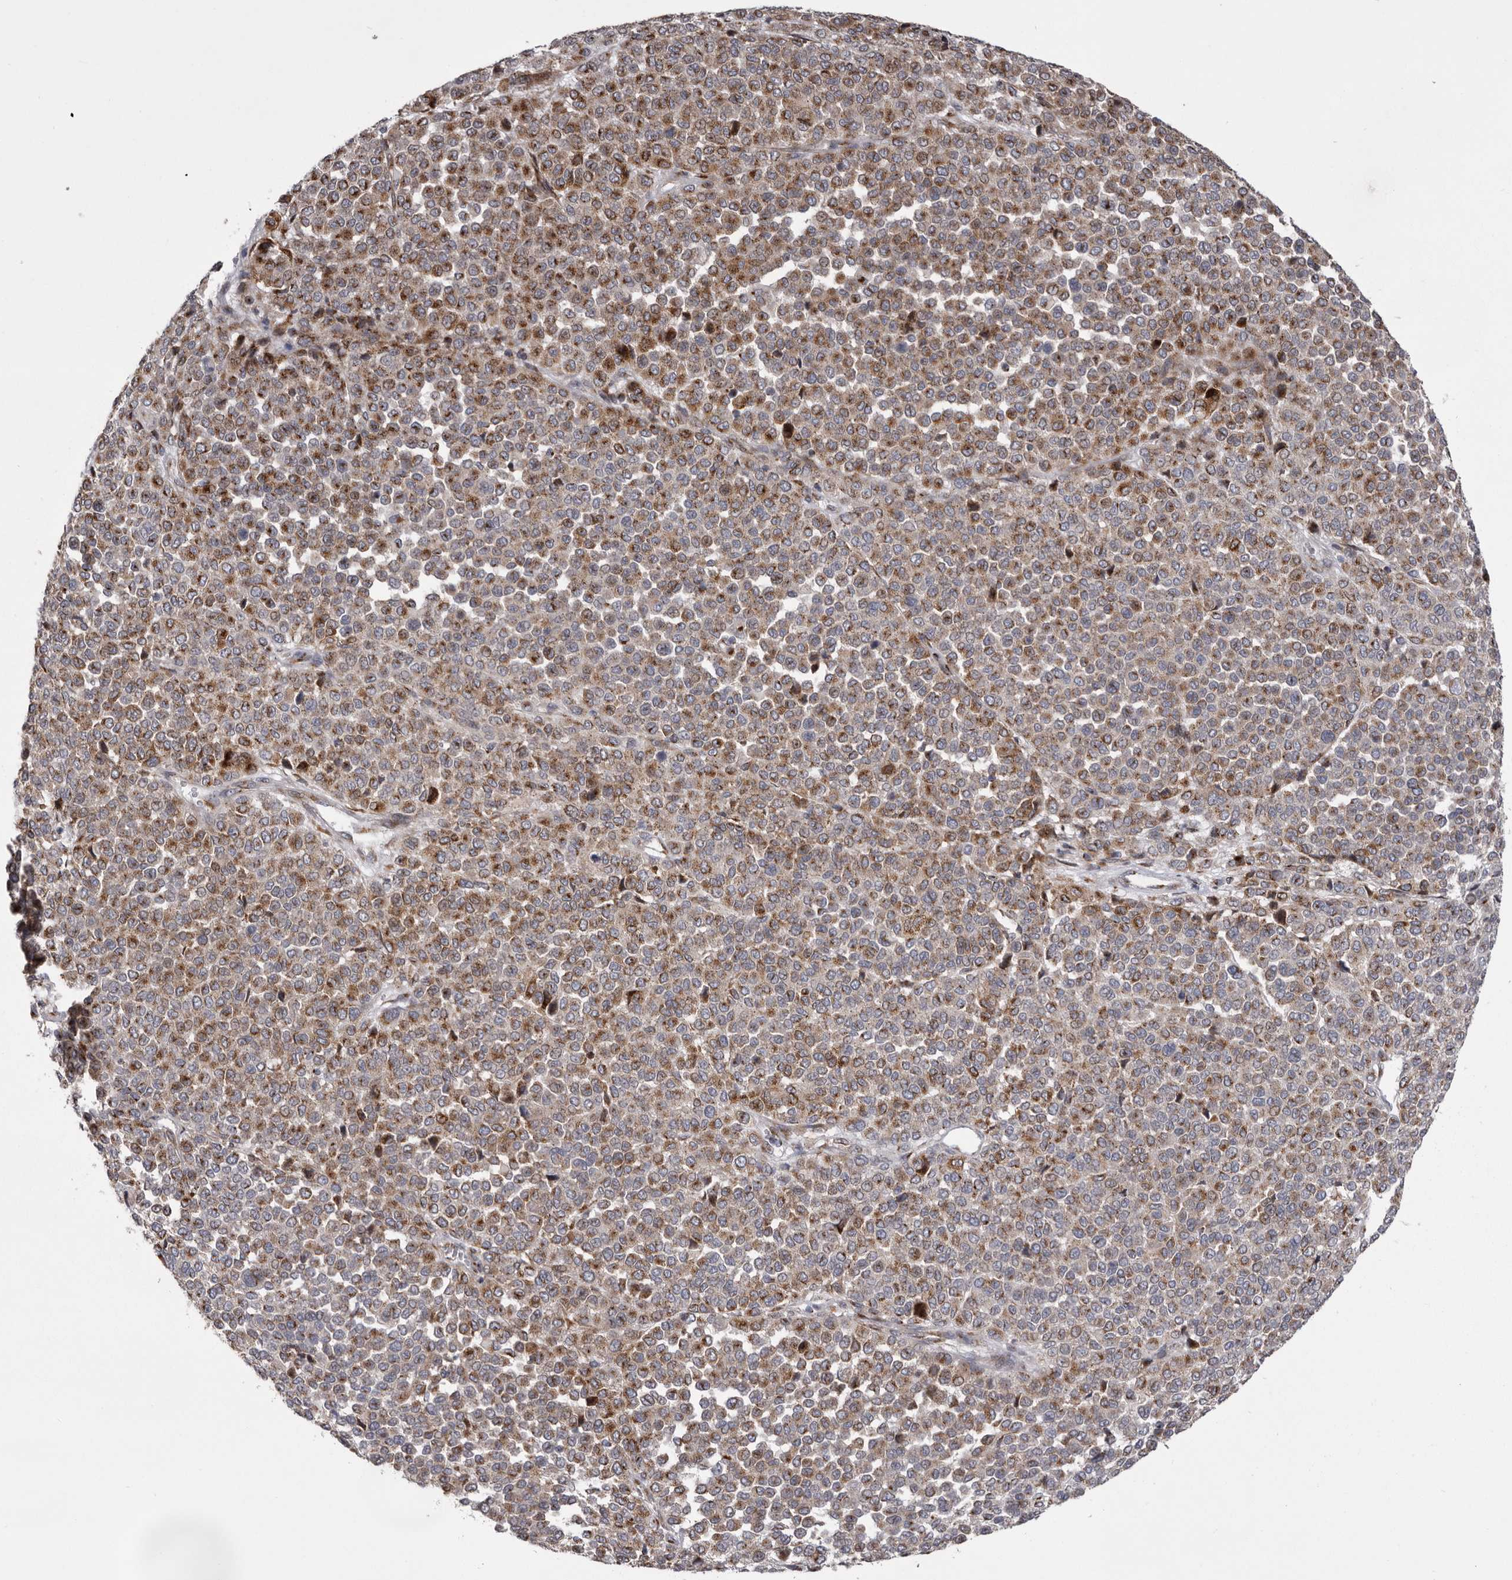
{"staining": {"intensity": "moderate", "quantity": ">75%", "location": "cytoplasmic/membranous"}, "tissue": "melanoma", "cell_type": "Tumor cells", "image_type": "cancer", "snomed": [{"axis": "morphology", "description": "Malignant melanoma, Metastatic site"}, {"axis": "topography", "description": "Pancreas"}], "caption": "Moderate cytoplasmic/membranous positivity is identified in approximately >75% of tumor cells in melanoma. The protein of interest is stained brown, and the nuclei are stained in blue (DAB IHC with brightfield microscopy, high magnification).", "gene": "WDR47", "patient": {"sex": "female", "age": 30}}